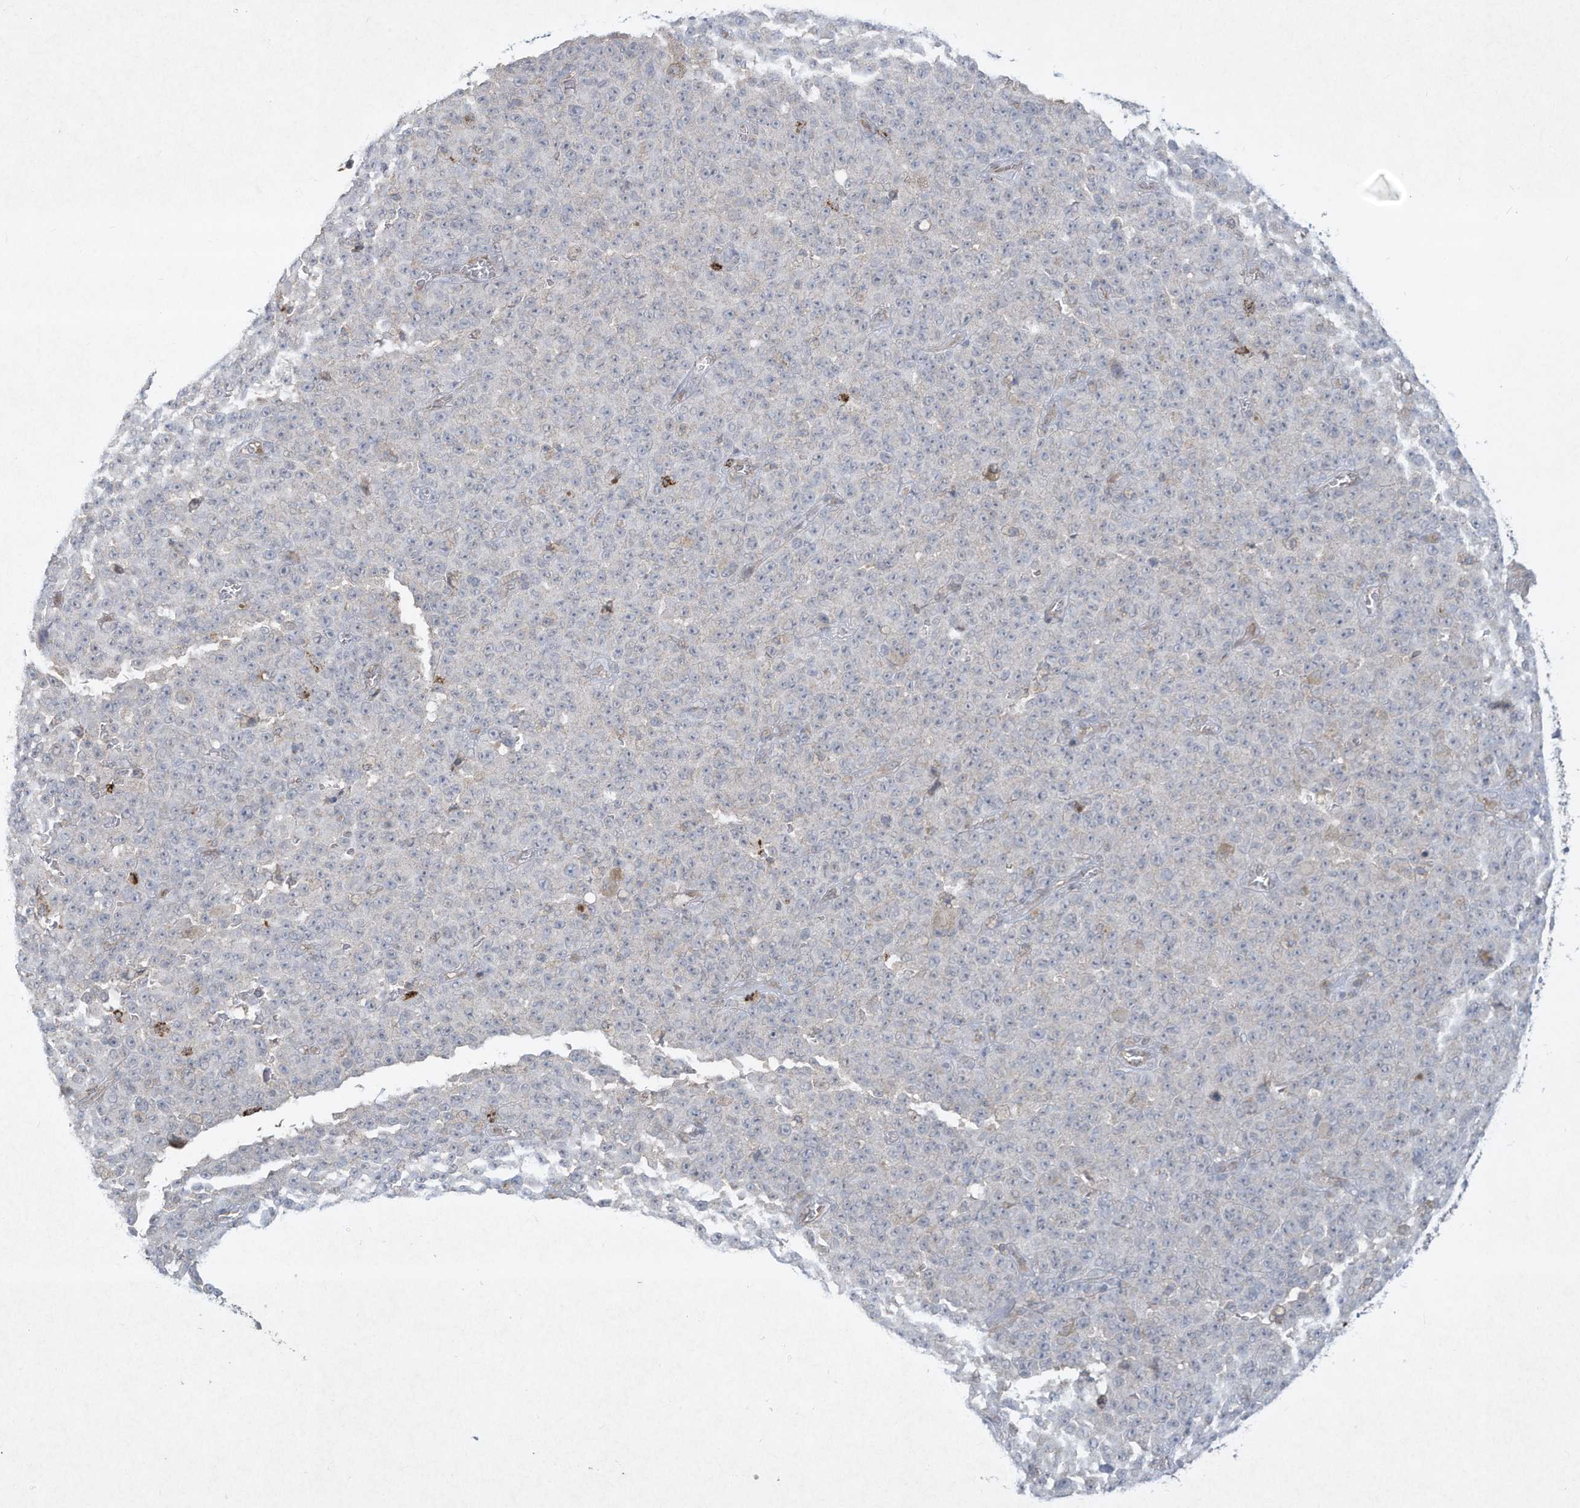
{"staining": {"intensity": "negative", "quantity": "none", "location": "none"}, "tissue": "melanoma", "cell_type": "Tumor cells", "image_type": "cancer", "snomed": [{"axis": "morphology", "description": "Malignant melanoma, NOS"}, {"axis": "topography", "description": "Skin"}], "caption": "High magnification brightfield microscopy of melanoma stained with DAB (3,3'-diaminobenzidine) (brown) and counterstained with hematoxylin (blue): tumor cells show no significant expression.", "gene": "CHRNA4", "patient": {"sex": "female", "age": 82}}